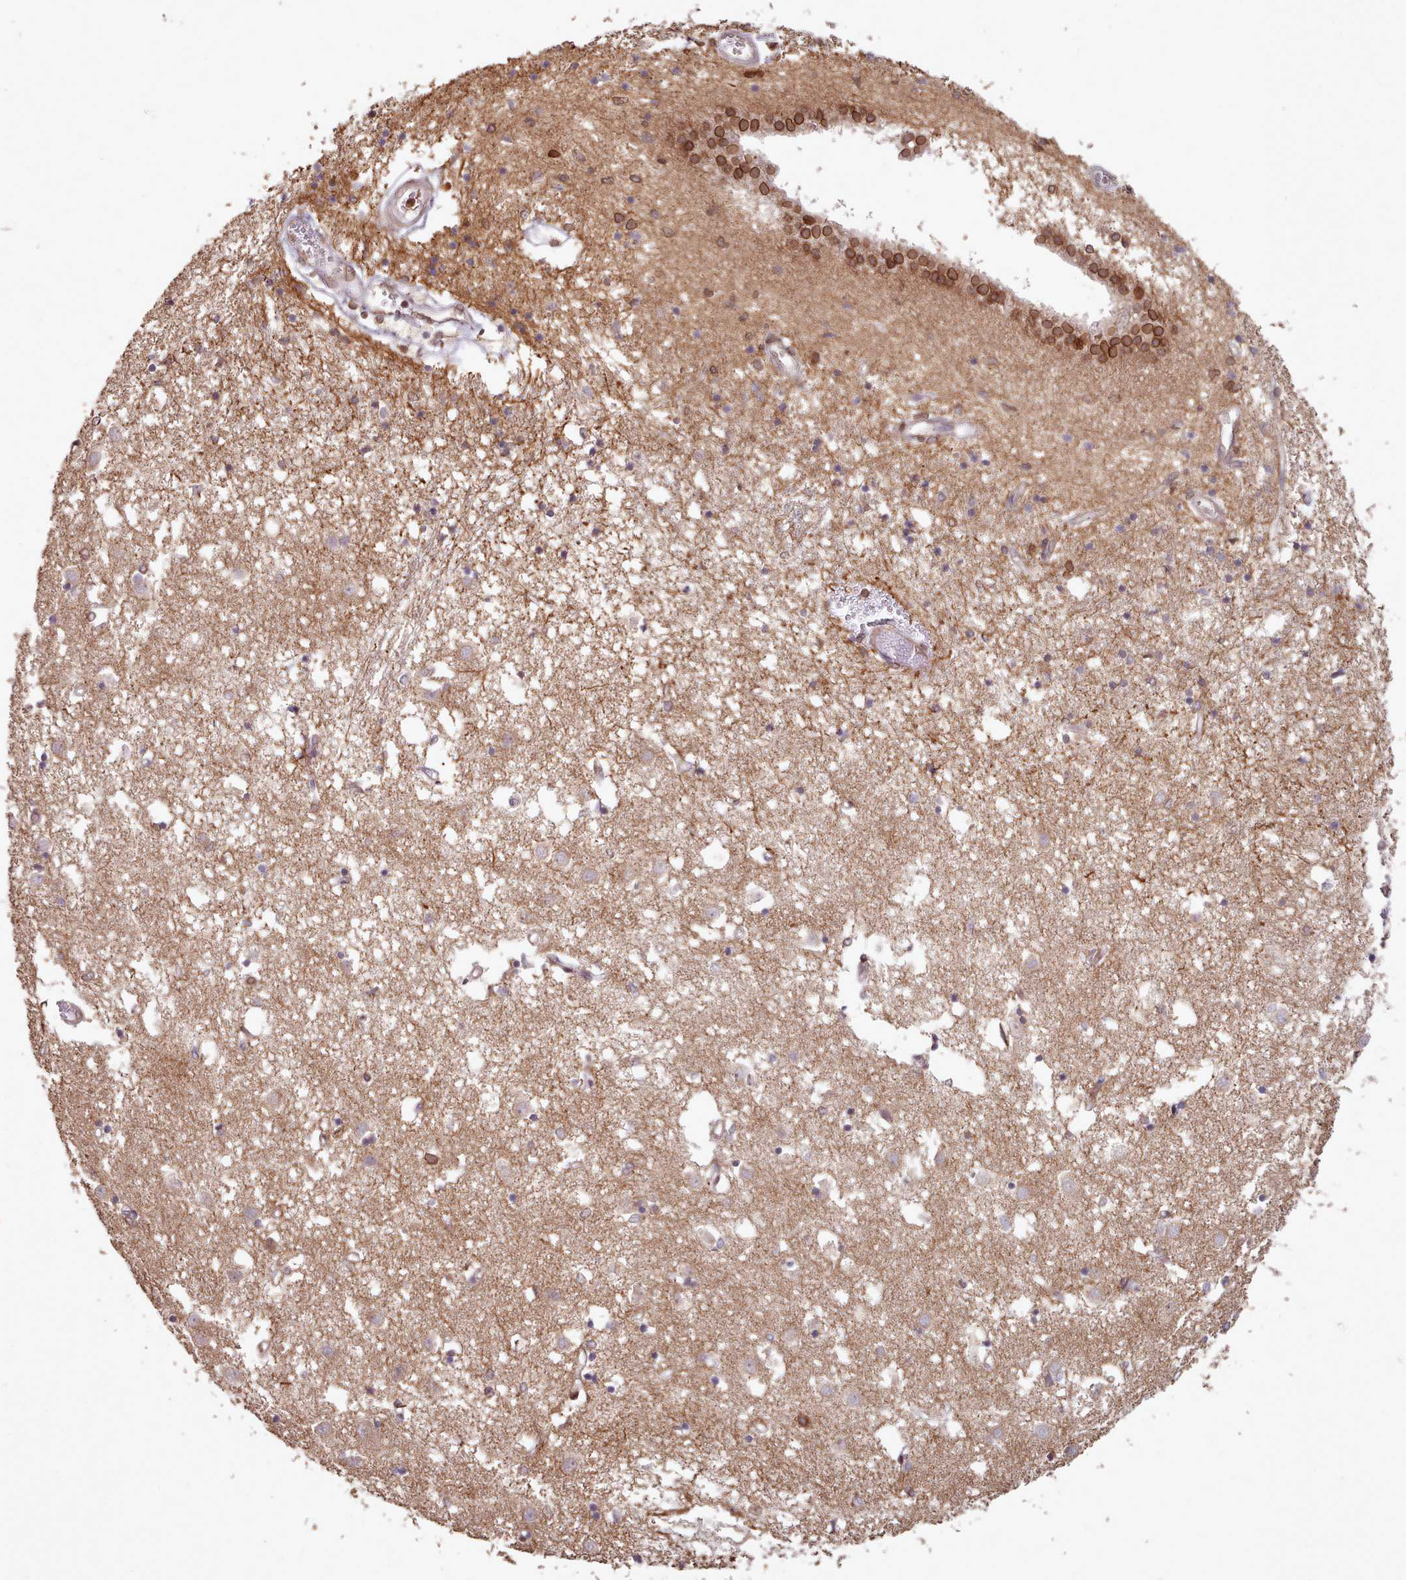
{"staining": {"intensity": "moderate", "quantity": "25%-75%", "location": "cytoplasmic/membranous,nuclear"}, "tissue": "caudate", "cell_type": "Glial cells", "image_type": "normal", "snomed": [{"axis": "morphology", "description": "Normal tissue, NOS"}, {"axis": "topography", "description": "Lateral ventricle wall"}], "caption": "The histopathology image shows staining of benign caudate, revealing moderate cytoplasmic/membranous,nuclear protein staining (brown color) within glial cells.", "gene": "TOR1AIP1", "patient": {"sex": "male", "age": 70}}